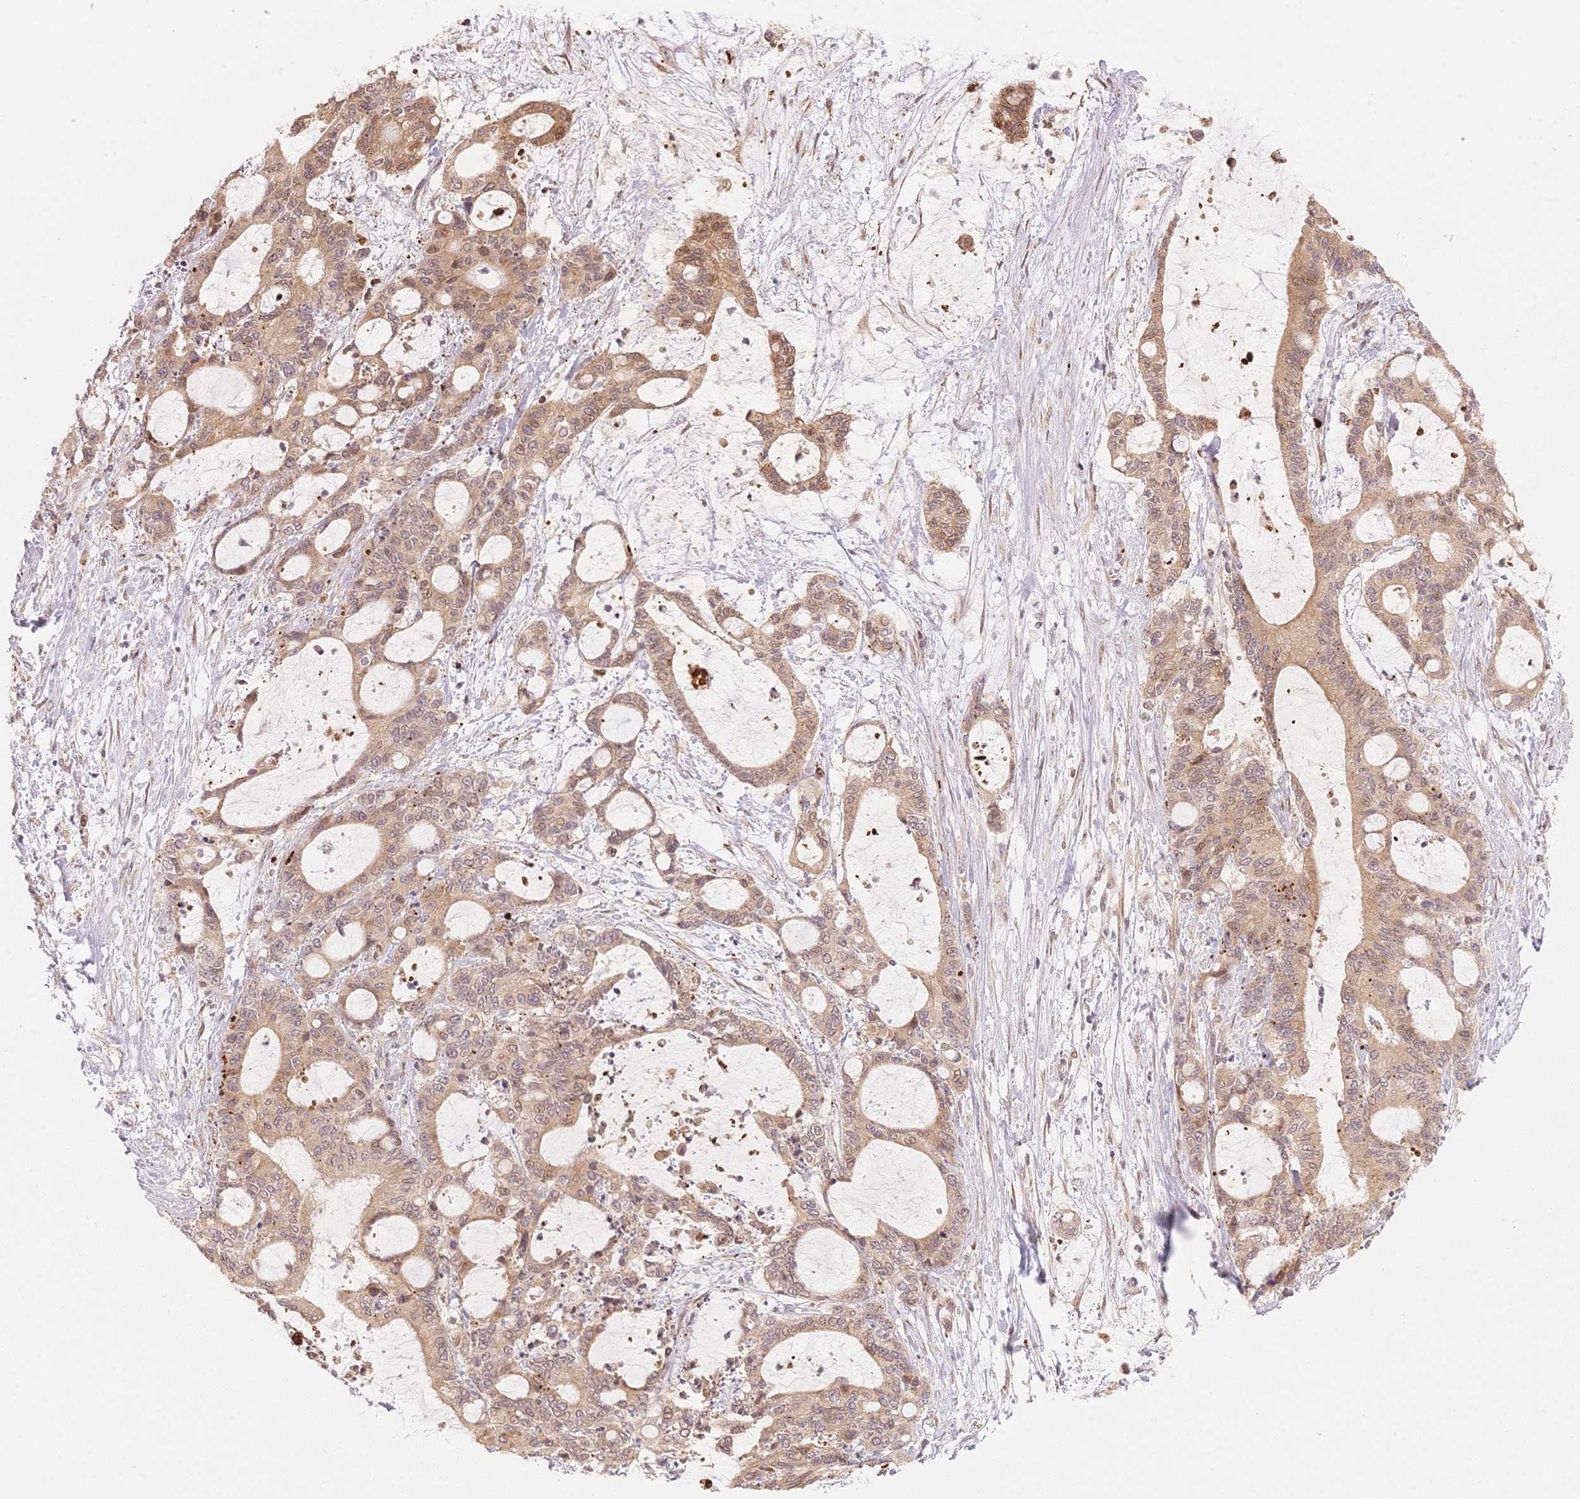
{"staining": {"intensity": "weak", "quantity": ">75%", "location": "cytoplasmic/membranous,nuclear"}, "tissue": "liver cancer", "cell_type": "Tumor cells", "image_type": "cancer", "snomed": [{"axis": "morphology", "description": "Normal tissue, NOS"}, {"axis": "morphology", "description": "Cholangiocarcinoma"}, {"axis": "topography", "description": "Liver"}, {"axis": "topography", "description": "Peripheral nerve tissue"}], "caption": "Human liver cancer (cholangiocarcinoma) stained with a protein marker displays weak staining in tumor cells.", "gene": "STK39", "patient": {"sex": "female", "age": 73}}